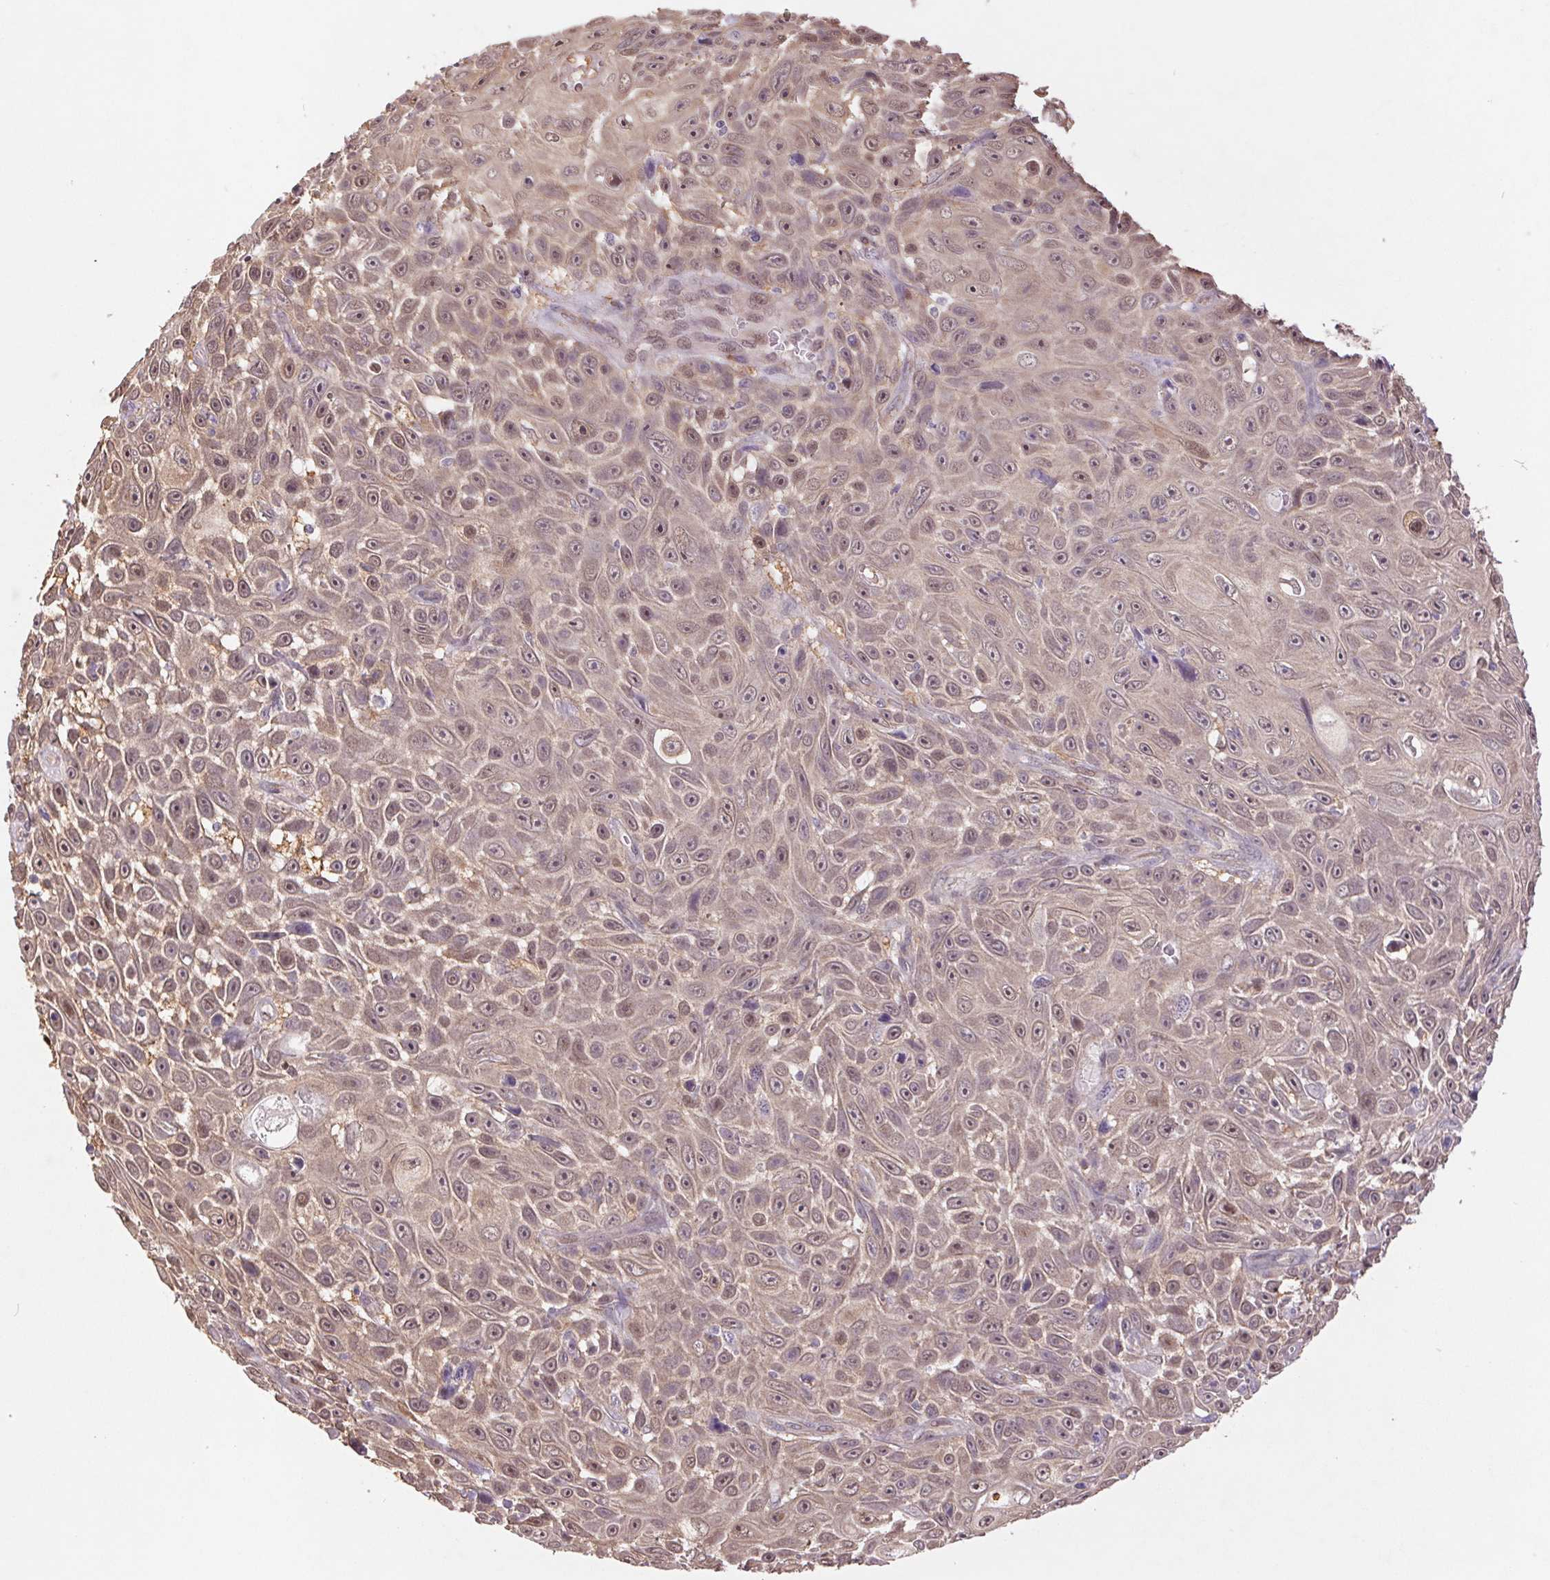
{"staining": {"intensity": "weak", "quantity": ">75%", "location": "cytoplasmic/membranous,nuclear"}, "tissue": "skin cancer", "cell_type": "Tumor cells", "image_type": "cancer", "snomed": [{"axis": "morphology", "description": "Squamous cell carcinoma, NOS"}, {"axis": "topography", "description": "Skin"}], "caption": "Human skin cancer (squamous cell carcinoma) stained for a protein (brown) reveals weak cytoplasmic/membranous and nuclear positive positivity in about >75% of tumor cells.", "gene": "RRM1", "patient": {"sex": "male", "age": 82}}